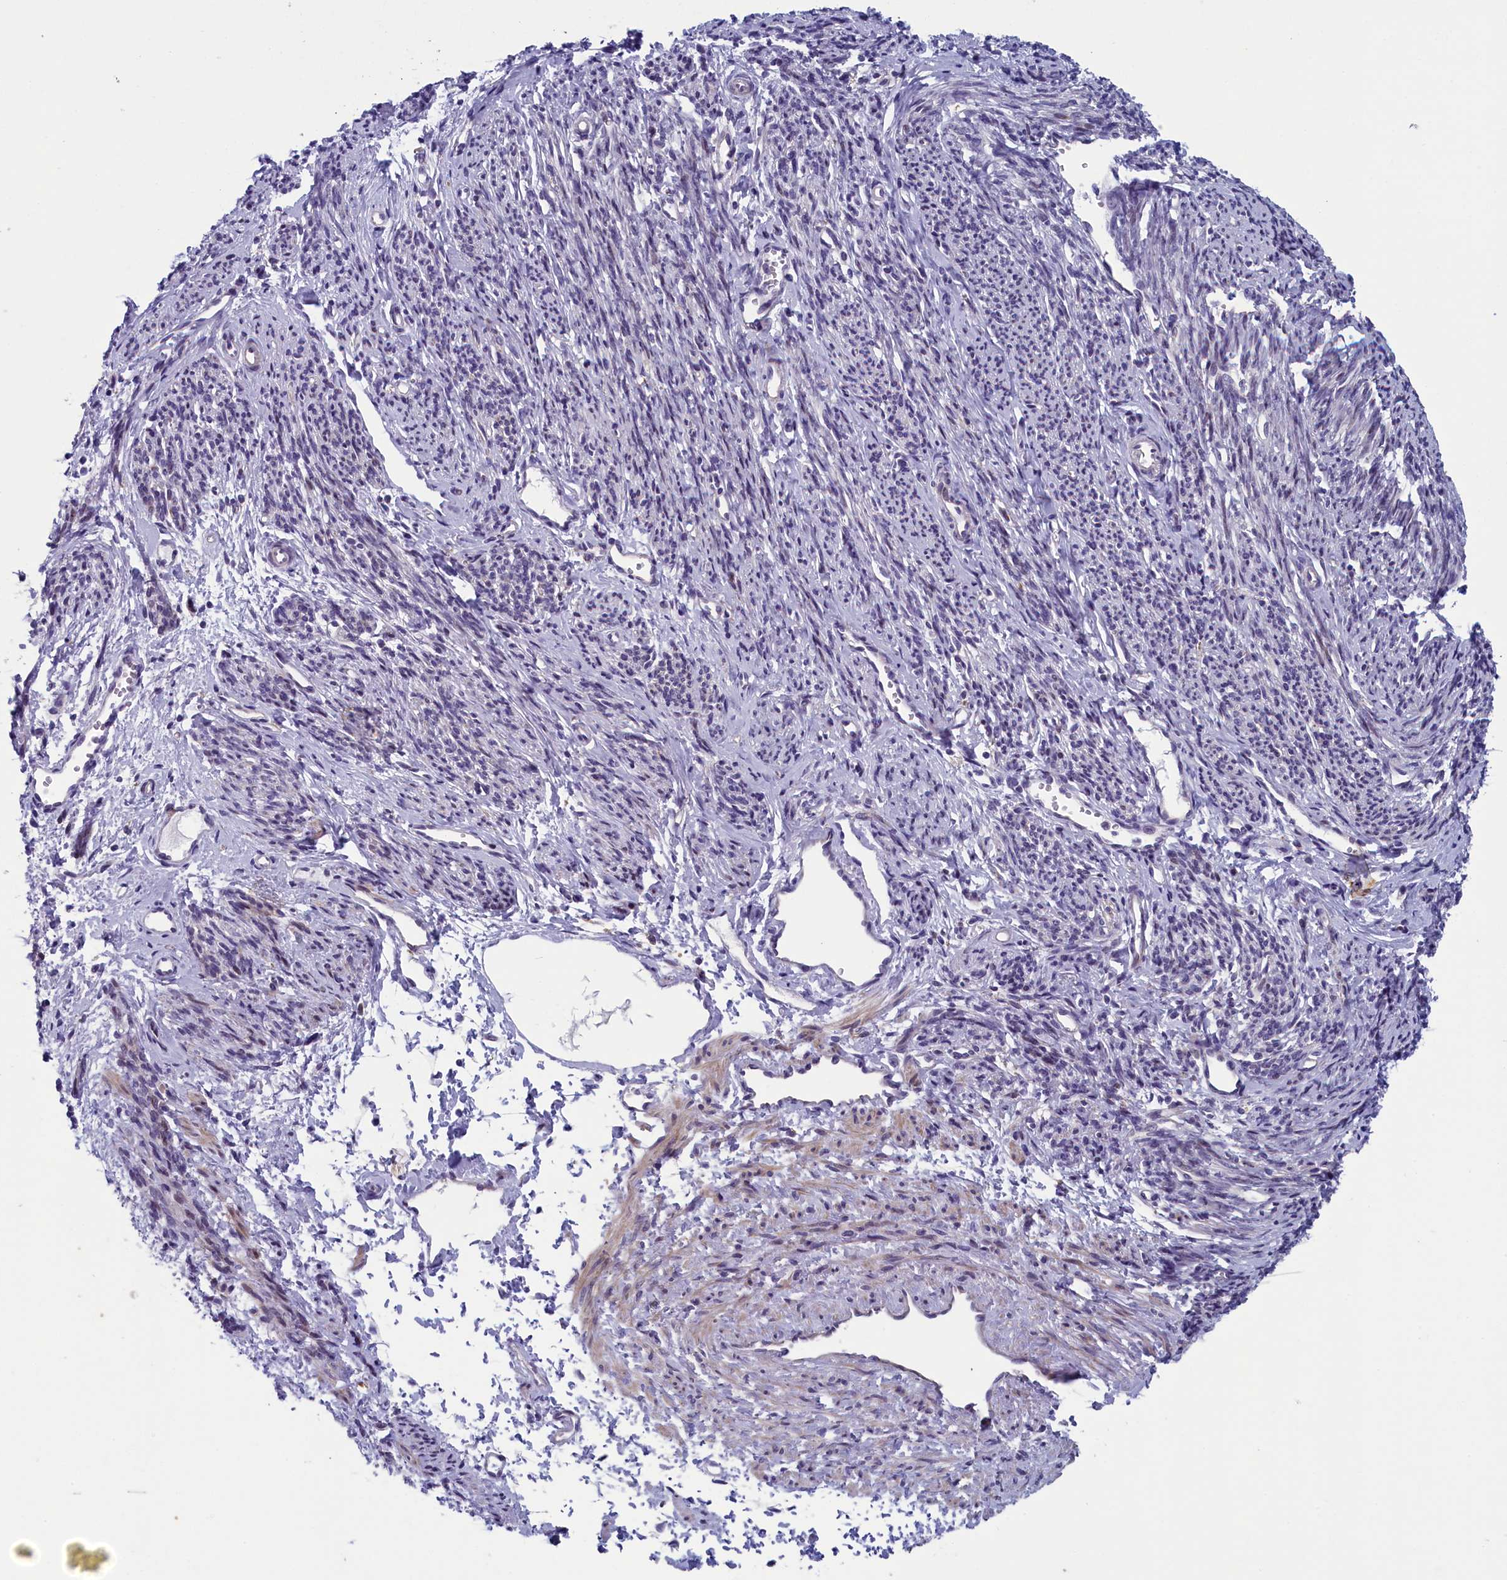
{"staining": {"intensity": "moderate", "quantity": "<25%", "location": "cytoplasmic/membranous"}, "tissue": "smooth muscle", "cell_type": "Smooth muscle cells", "image_type": "normal", "snomed": [{"axis": "morphology", "description": "Normal tissue, NOS"}, {"axis": "topography", "description": "Smooth muscle"}, {"axis": "topography", "description": "Uterus"}], "caption": "Moderate cytoplasmic/membranous staining is present in approximately <25% of smooth muscle cells in benign smooth muscle.", "gene": "ANKRD39", "patient": {"sex": "female", "age": 59}}